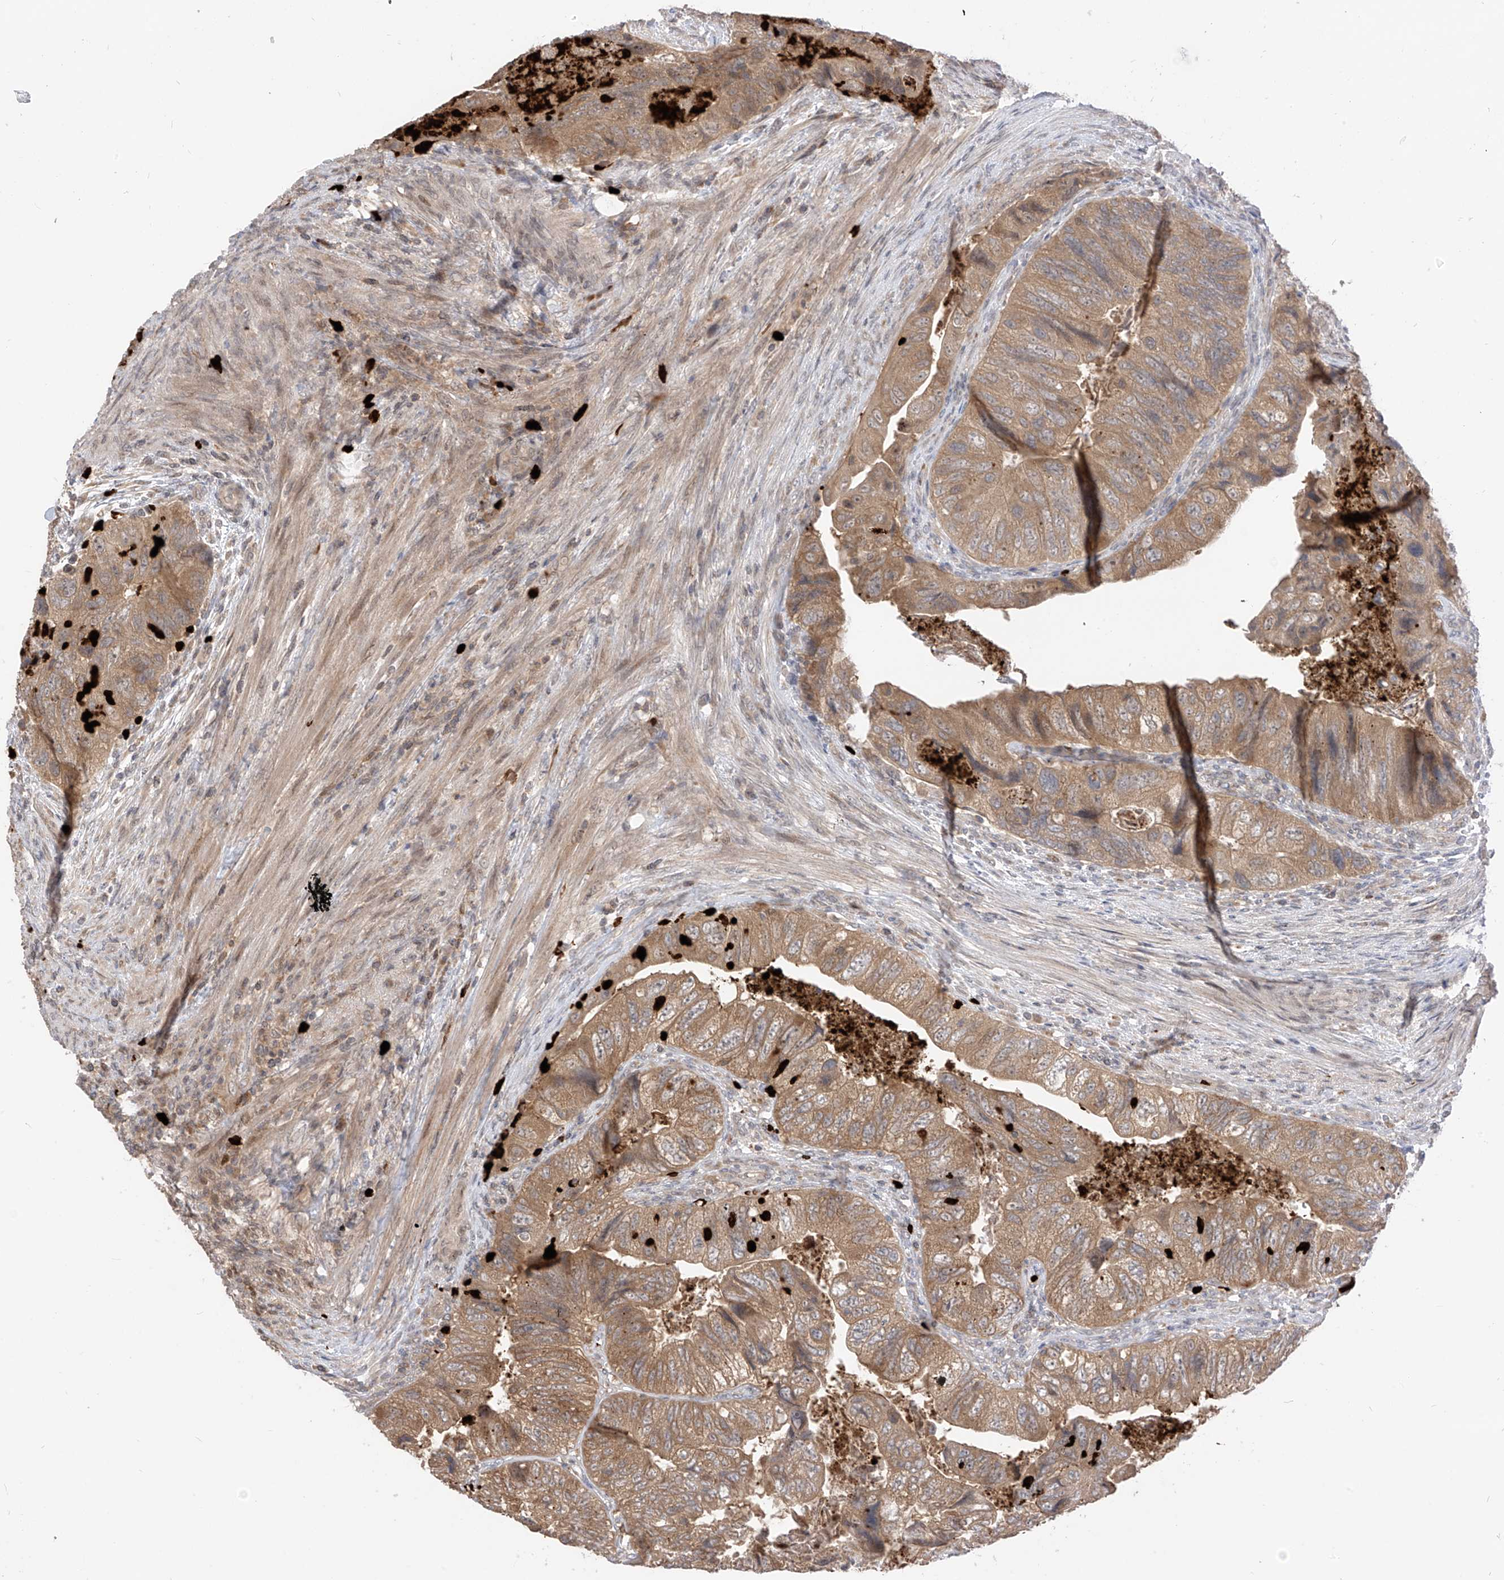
{"staining": {"intensity": "moderate", "quantity": ">75%", "location": "cytoplasmic/membranous"}, "tissue": "colorectal cancer", "cell_type": "Tumor cells", "image_type": "cancer", "snomed": [{"axis": "morphology", "description": "Adenocarcinoma, NOS"}, {"axis": "topography", "description": "Rectum"}], "caption": "IHC (DAB) staining of colorectal cancer (adenocarcinoma) exhibits moderate cytoplasmic/membranous protein staining in about >75% of tumor cells.", "gene": "CNKSR1", "patient": {"sex": "male", "age": 63}}